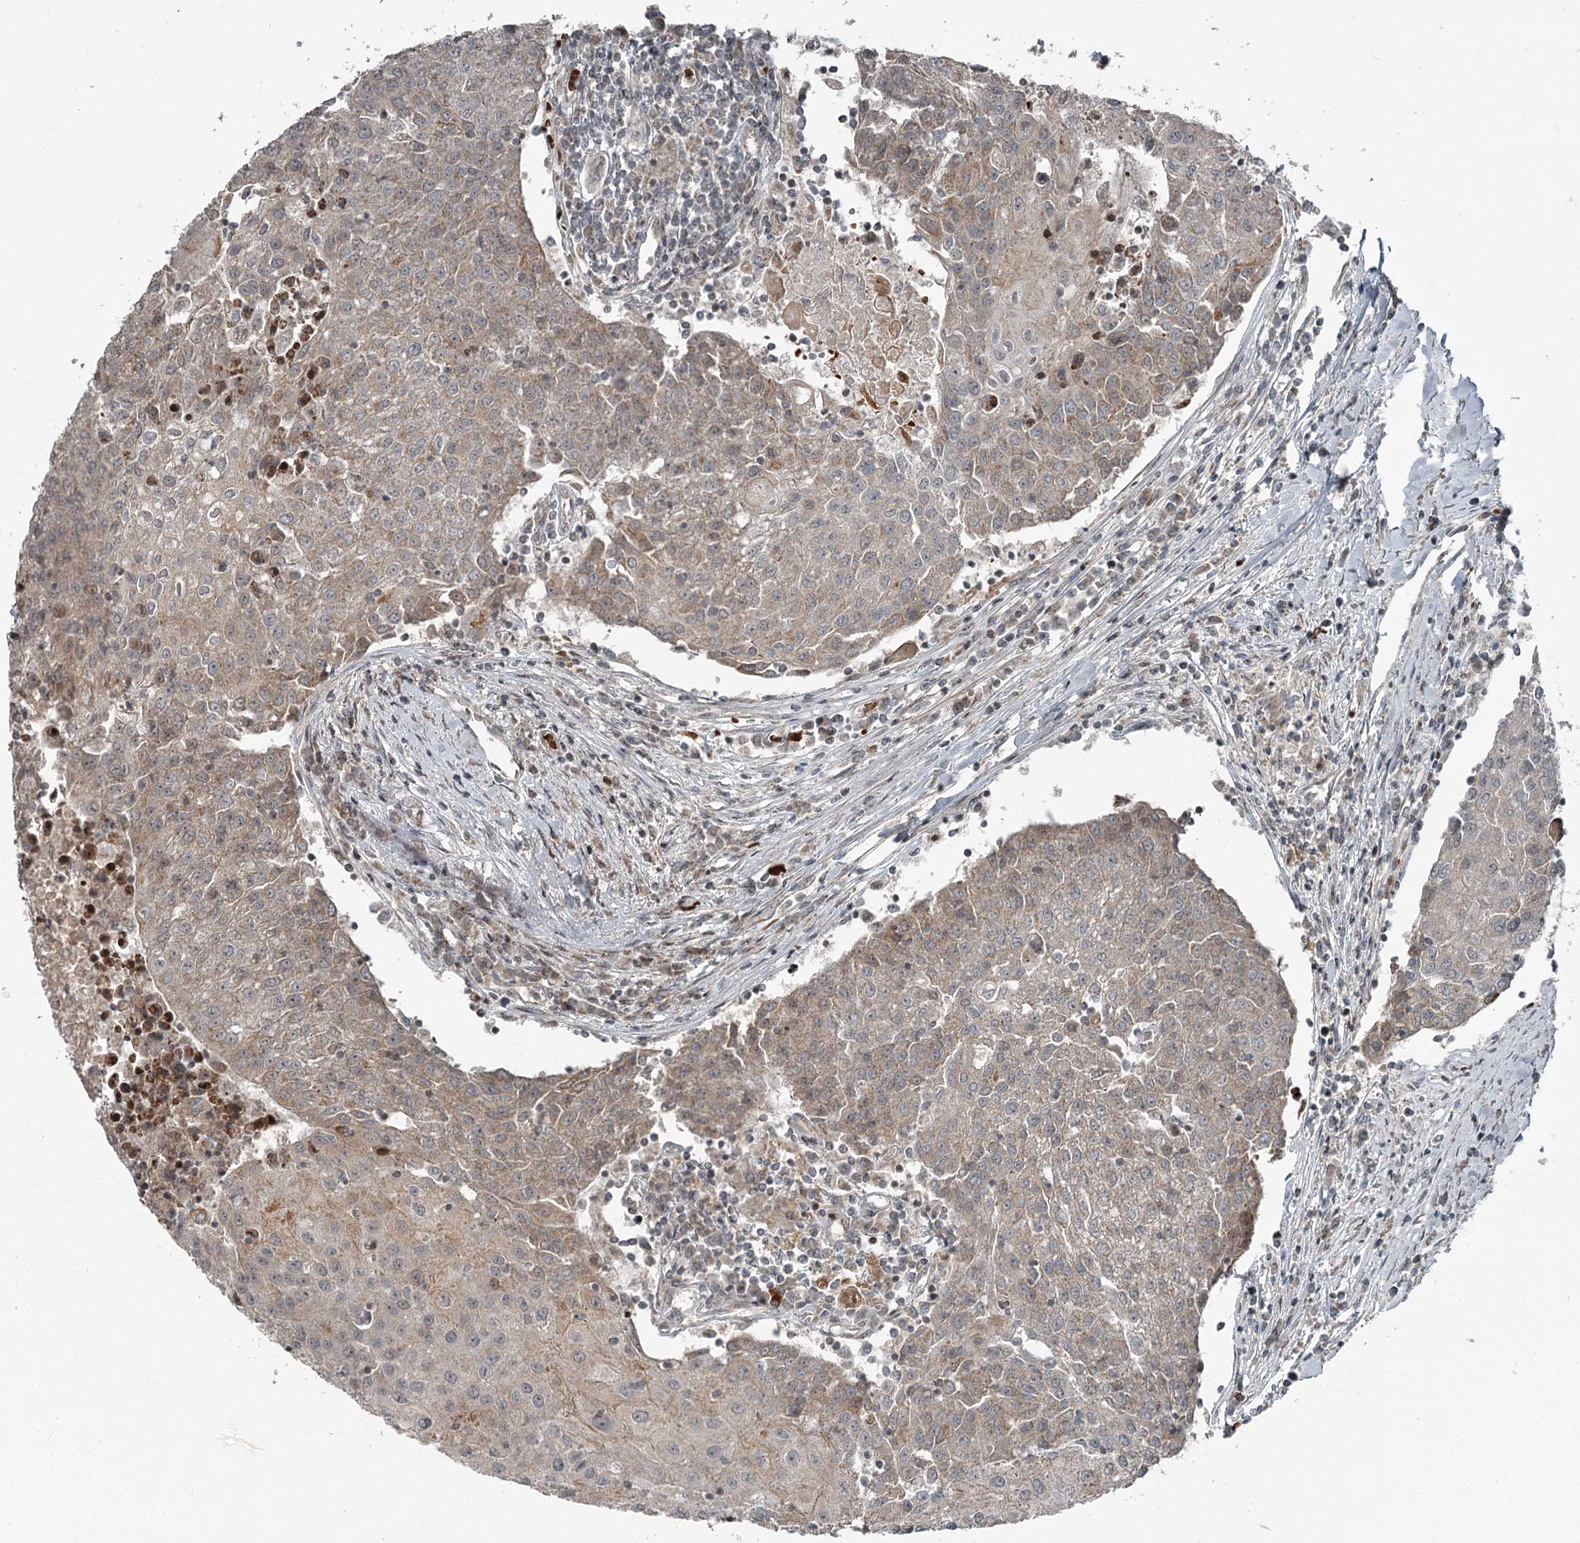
{"staining": {"intensity": "weak", "quantity": ">75%", "location": "cytoplasmic/membranous"}, "tissue": "urothelial cancer", "cell_type": "Tumor cells", "image_type": "cancer", "snomed": [{"axis": "morphology", "description": "Urothelial carcinoma, High grade"}, {"axis": "topography", "description": "Urinary bladder"}], "caption": "Protein analysis of urothelial cancer tissue exhibits weak cytoplasmic/membranous expression in about >75% of tumor cells. The protein is stained brown, and the nuclei are stained in blue (DAB IHC with brightfield microscopy, high magnification).", "gene": "RASSF8", "patient": {"sex": "female", "age": 85}}